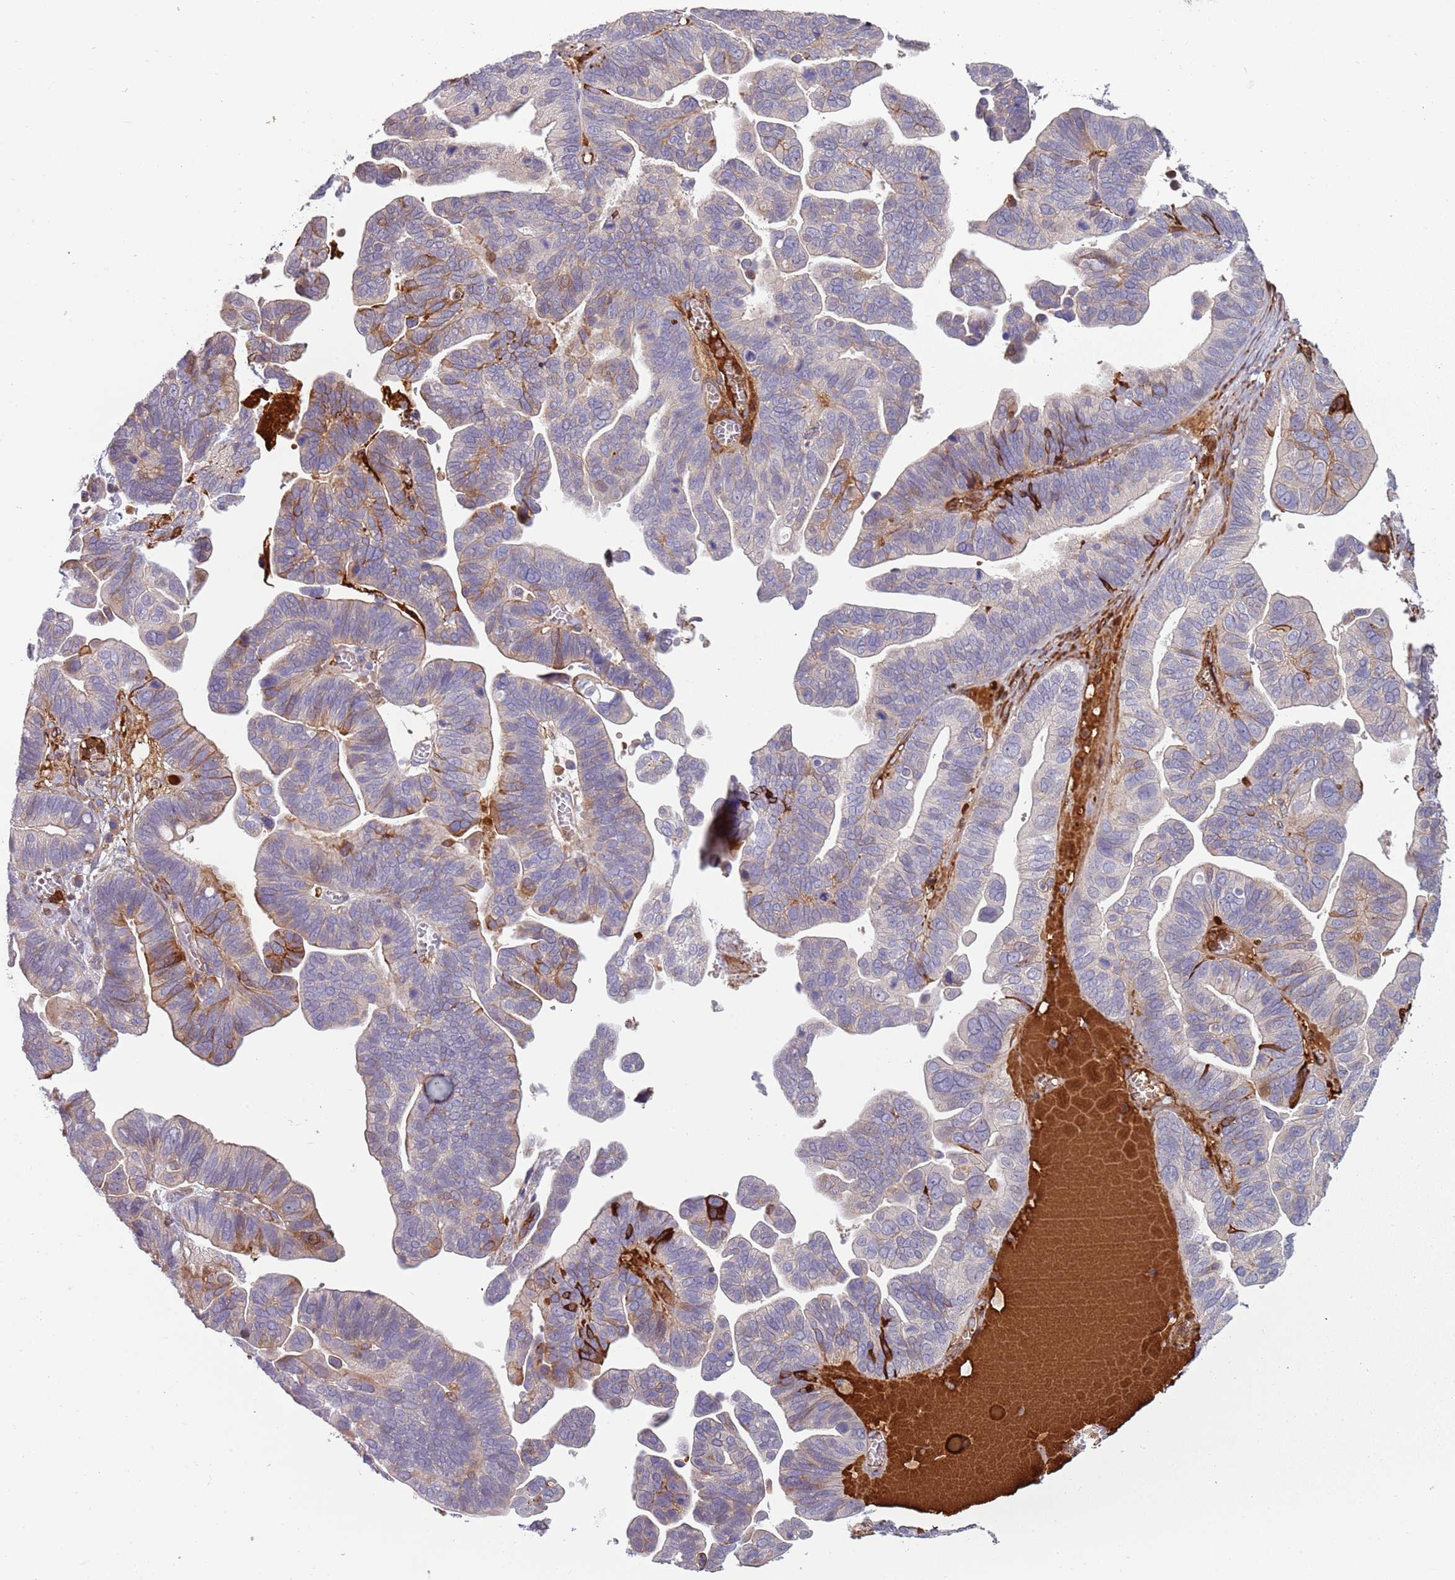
{"staining": {"intensity": "moderate", "quantity": "<25%", "location": "cytoplasmic/membranous"}, "tissue": "ovarian cancer", "cell_type": "Tumor cells", "image_type": "cancer", "snomed": [{"axis": "morphology", "description": "Cystadenocarcinoma, serous, NOS"}, {"axis": "topography", "description": "Ovary"}], "caption": "An immunohistochemistry (IHC) photomicrograph of tumor tissue is shown. Protein staining in brown highlights moderate cytoplasmic/membranous positivity in serous cystadenocarcinoma (ovarian) within tumor cells.", "gene": "NADK", "patient": {"sex": "female", "age": 56}}